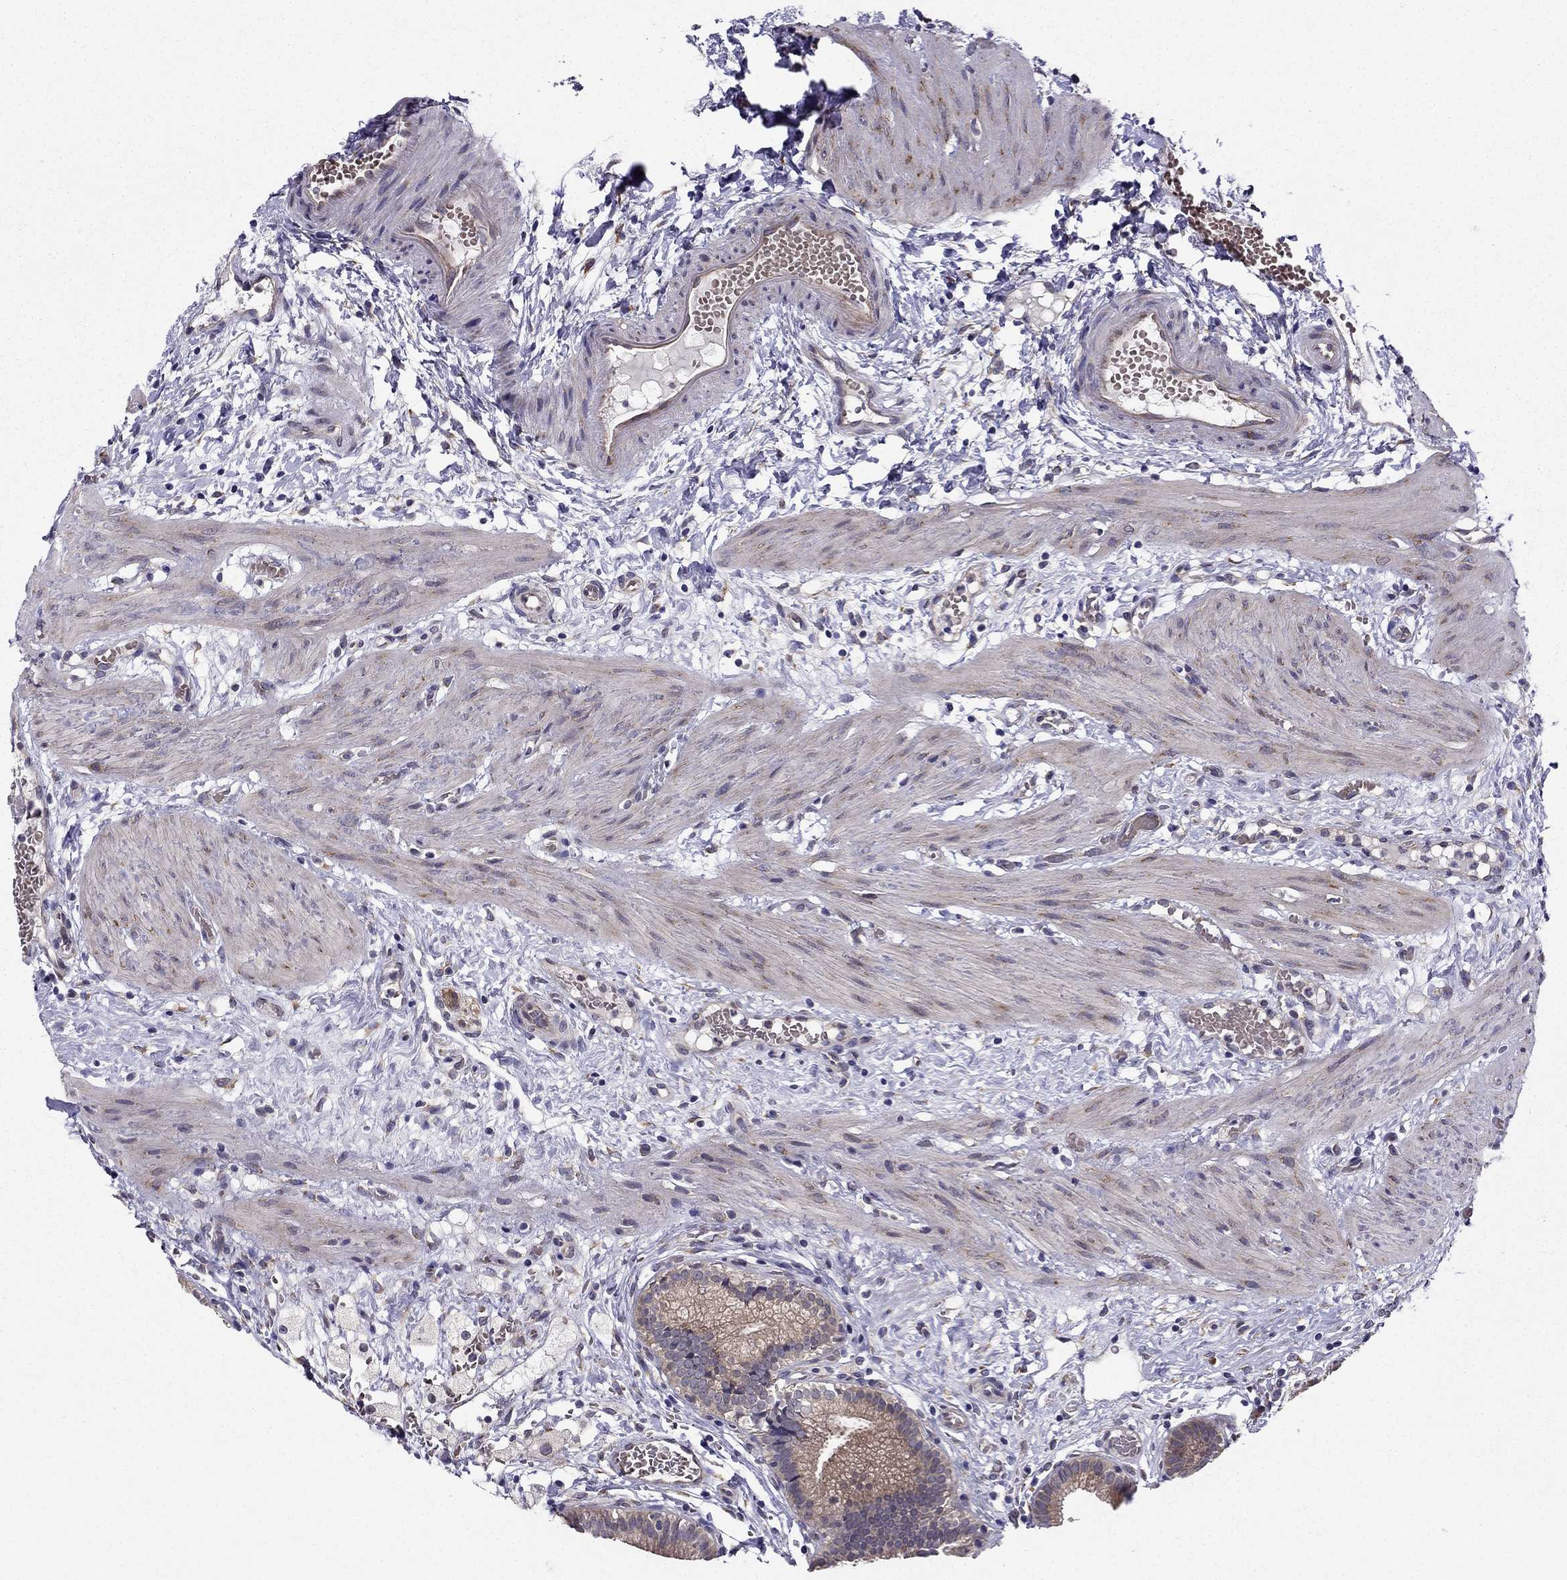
{"staining": {"intensity": "moderate", "quantity": "25%-75%", "location": "cytoplasmic/membranous"}, "tissue": "gallbladder", "cell_type": "Glandular cells", "image_type": "normal", "snomed": [{"axis": "morphology", "description": "Normal tissue, NOS"}, {"axis": "topography", "description": "Gallbladder"}], "caption": "Immunohistochemistry (IHC) staining of normal gallbladder, which displays medium levels of moderate cytoplasmic/membranous positivity in approximately 25%-75% of glandular cells indicating moderate cytoplasmic/membranous protein staining. The staining was performed using DAB (3,3'-diaminobenzidine) (brown) for protein detection and nuclei were counterstained in hematoxylin (blue).", "gene": "ARHGEF28", "patient": {"sex": "female", "age": 24}}